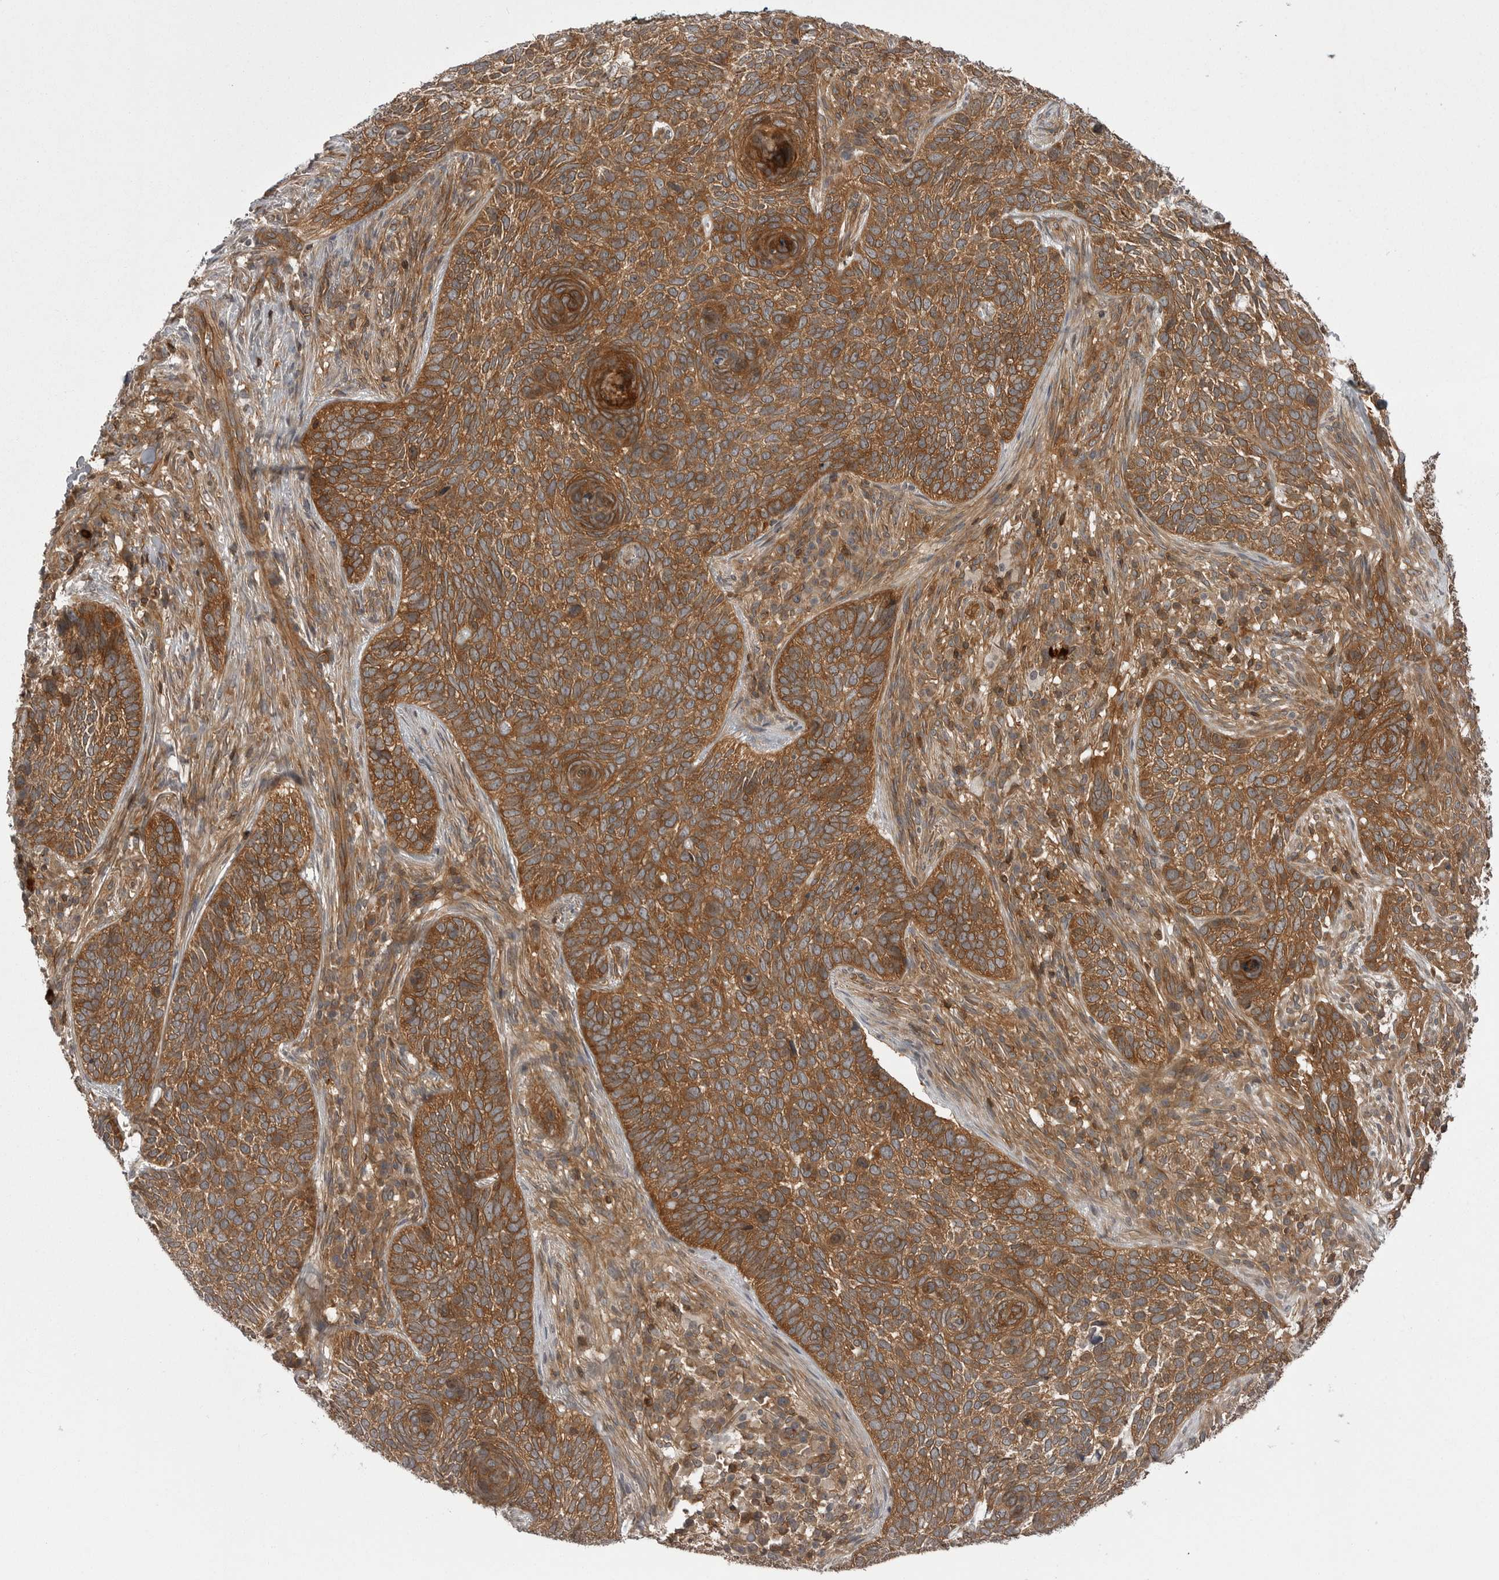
{"staining": {"intensity": "strong", "quantity": ">75%", "location": "cytoplasmic/membranous"}, "tissue": "skin cancer", "cell_type": "Tumor cells", "image_type": "cancer", "snomed": [{"axis": "morphology", "description": "Basal cell carcinoma"}, {"axis": "topography", "description": "Skin"}], "caption": "Strong cytoplasmic/membranous positivity is seen in about >75% of tumor cells in basal cell carcinoma (skin). Immunohistochemistry (ihc) stains the protein of interest in brown and the nuclei are stained blue.", "gene": "STK24", "patient": {"sex": "female", "age": 64}}